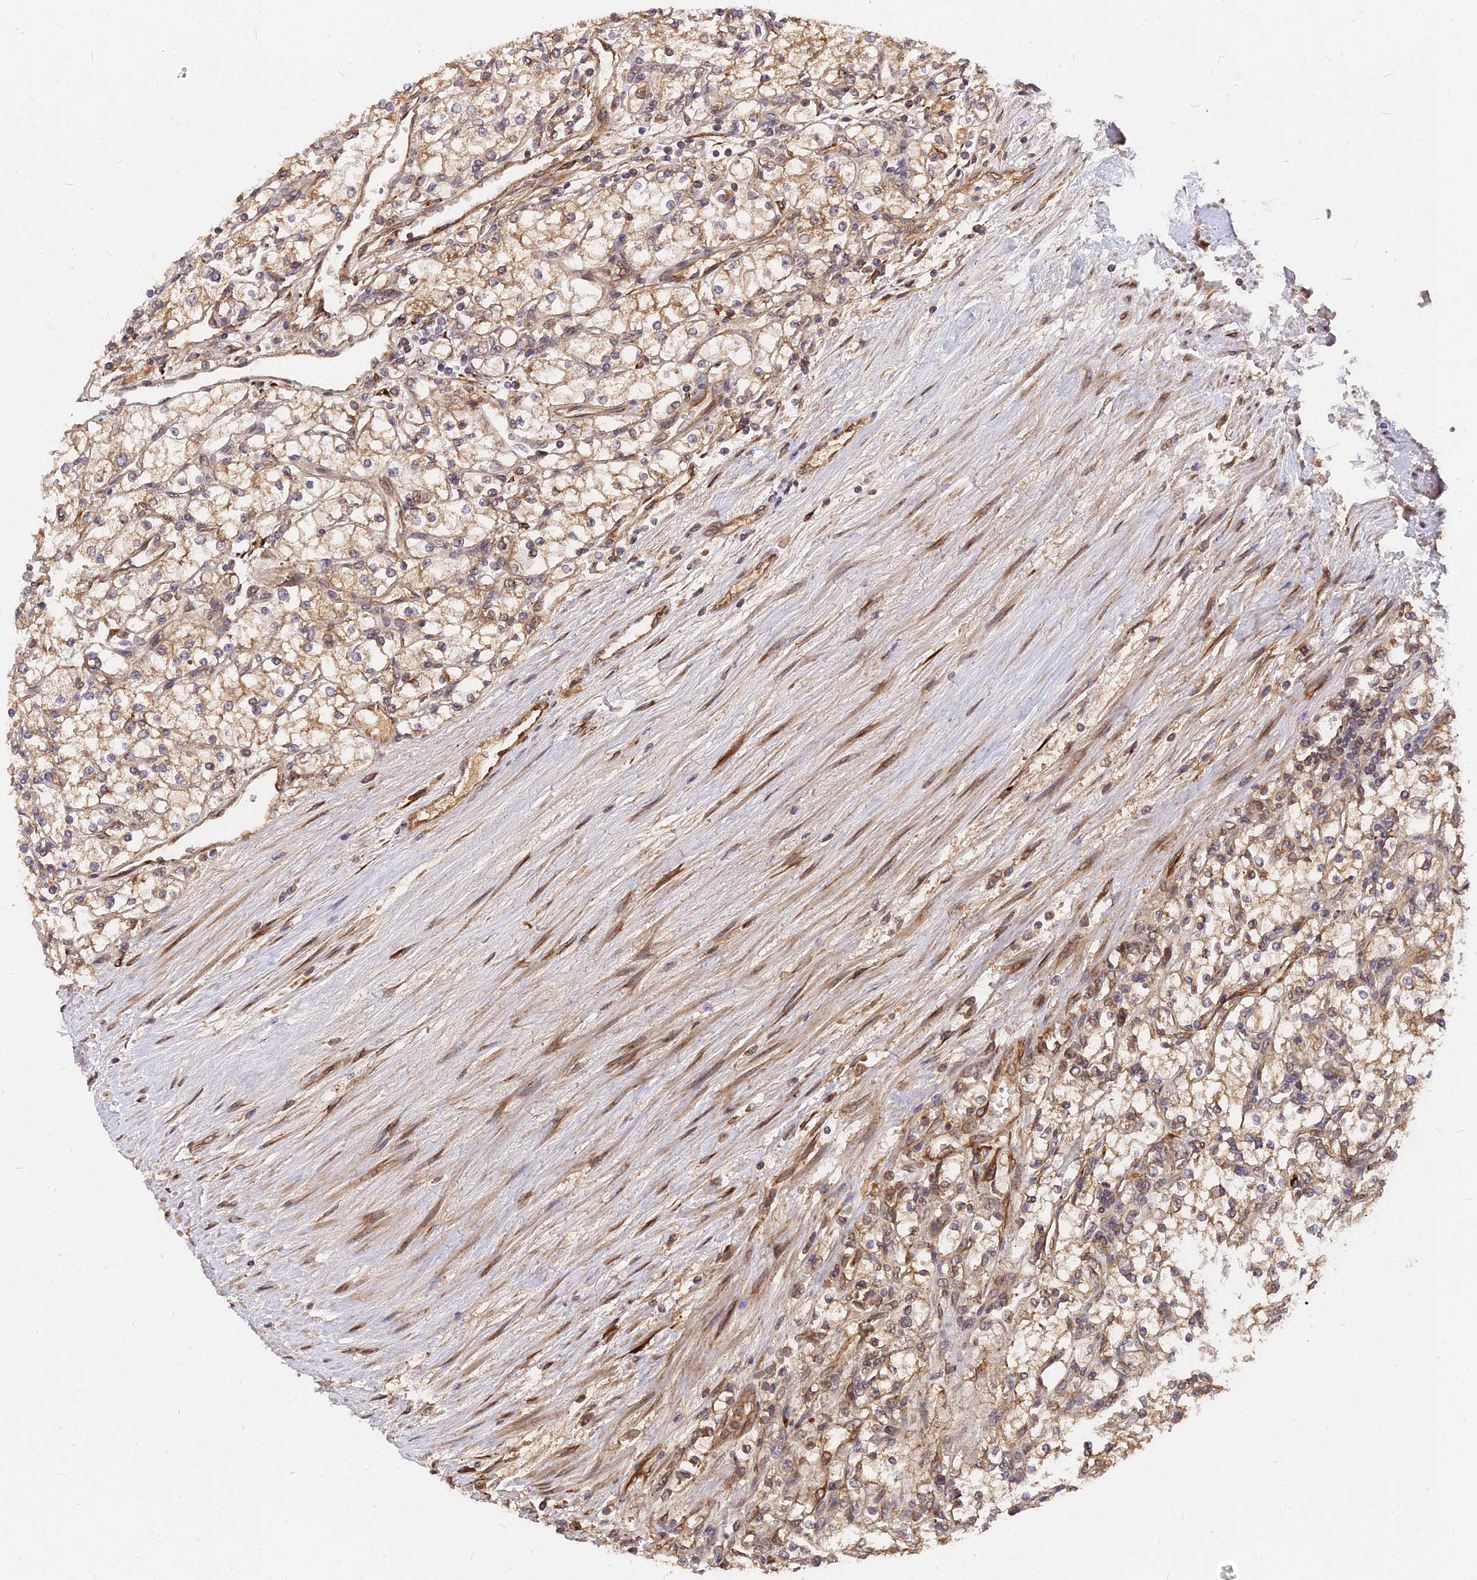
{"staining": {"intensity": "moderate", "quantity": ">75%", "location": "cytoplasmic/membranous"}, "tissue": "renal cancer", "cell_type": "Tumor cells", "image_type": "cancer", "snomed": [{"axis": "morphology", "description": "Adenocarcinoma, NOS"}, {"axis": "topography", "description": "Kidney"}], "caption": "Immunohistochemistry of adenocarcinoma (renal) reveals medium levels of moderate cytoplasmic/membranous positivity in approximately >75% of tumor cells. (DAB (3,3'-diaminobenzidine) IHC, brown staining for protein, blue staining for nuclei).", "gene": "PDE4D", "patient": {"sex": "male", "age": 80}}